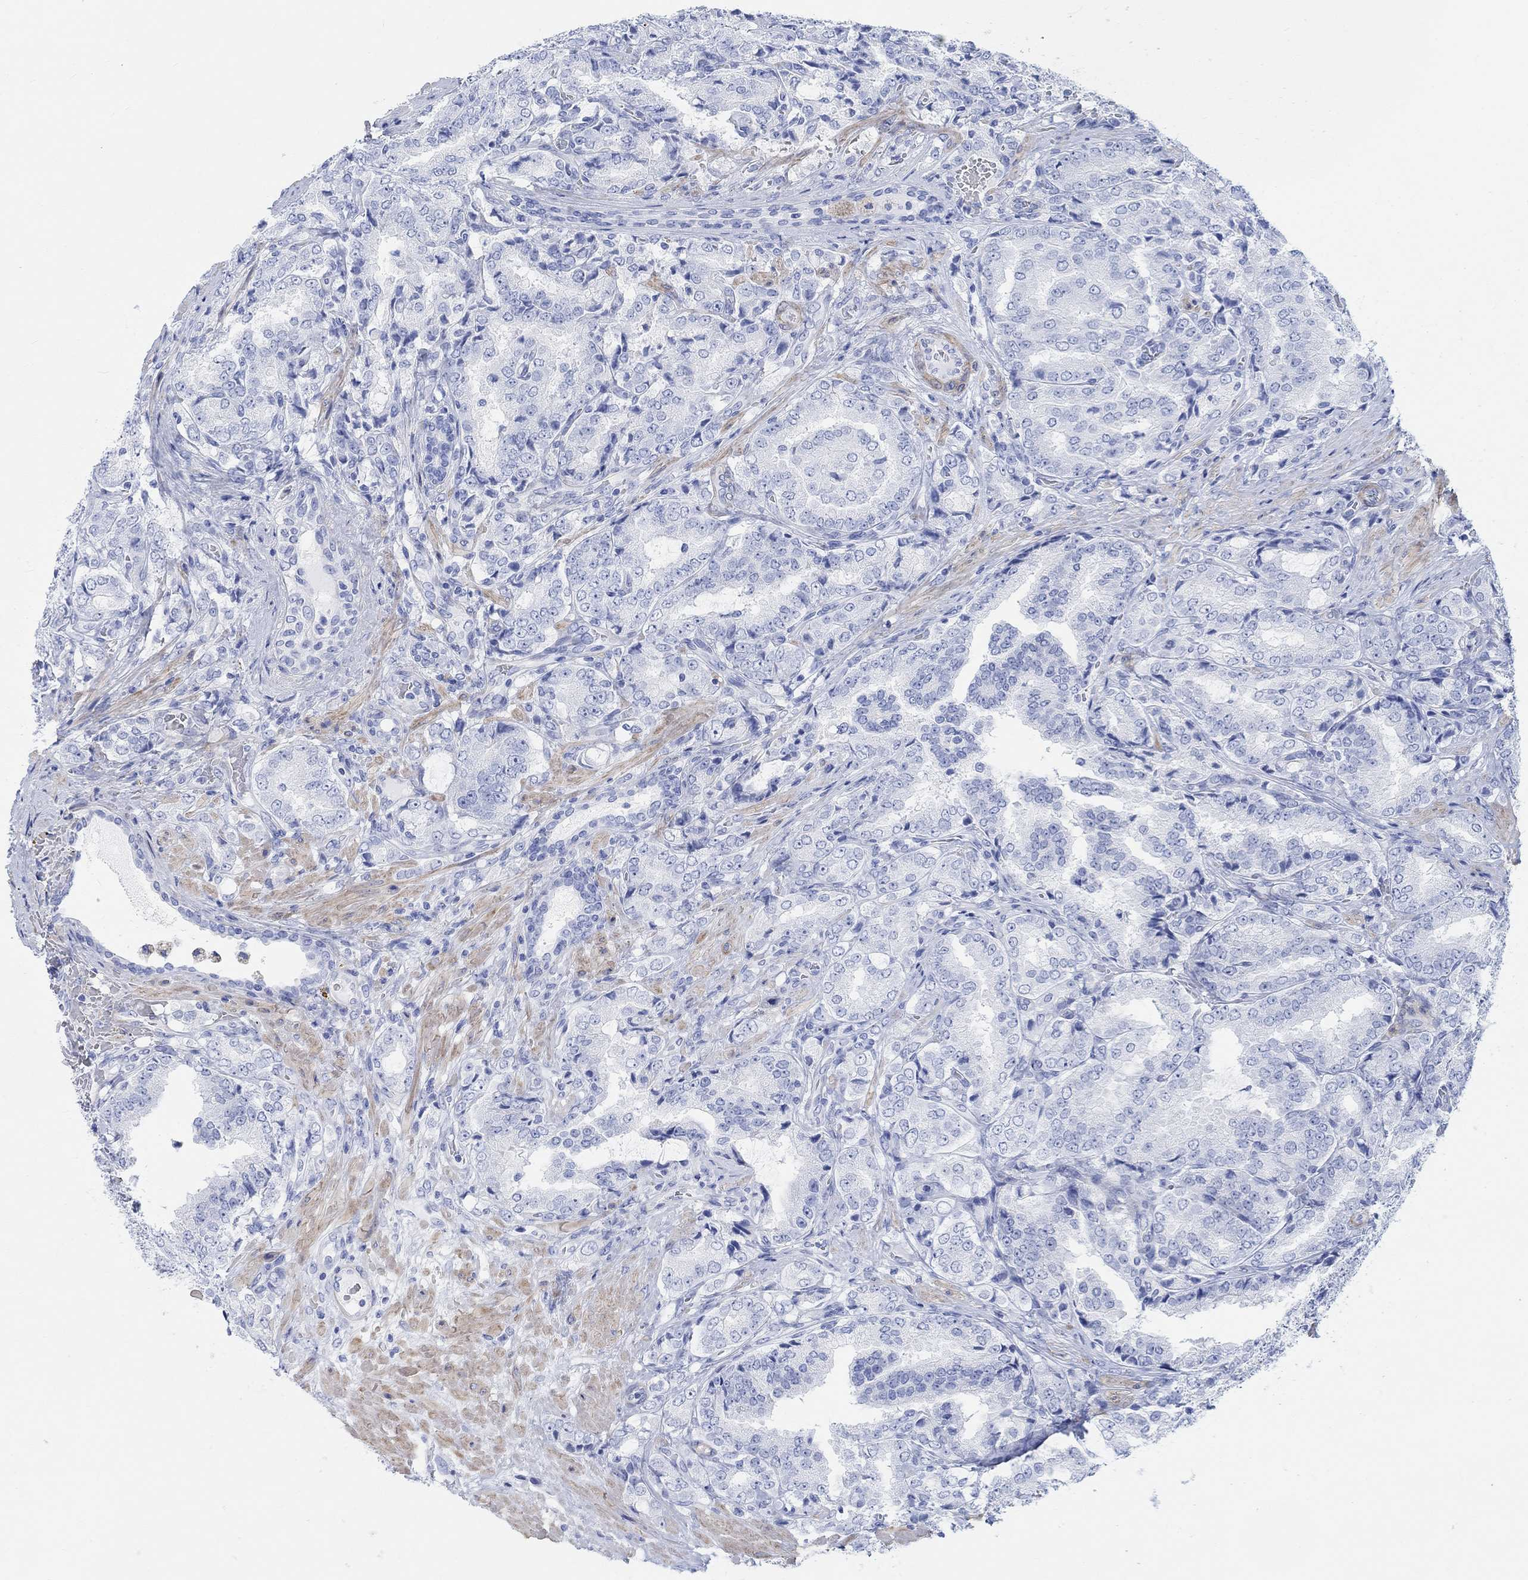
{"staining": {"intensity": "negative", "quantity": "none", "location": "none"}, "tissue": "prostate cancer", "cell_type": "Tumor cells", "image_type": "cancer", "snomed": [{"axis": "morphology", "description": "Adenocarcinoma, NOS"}, {"axis": "topography", "description": "Prostate"}], "caption": "A micrograph of human prostate cancer (adenocarcinoma) is negative for staining in tumor cells. Nuclei are stained in blue.", "gene": "ANKRD33", "patient": {"sex": "male", "age": 65}}